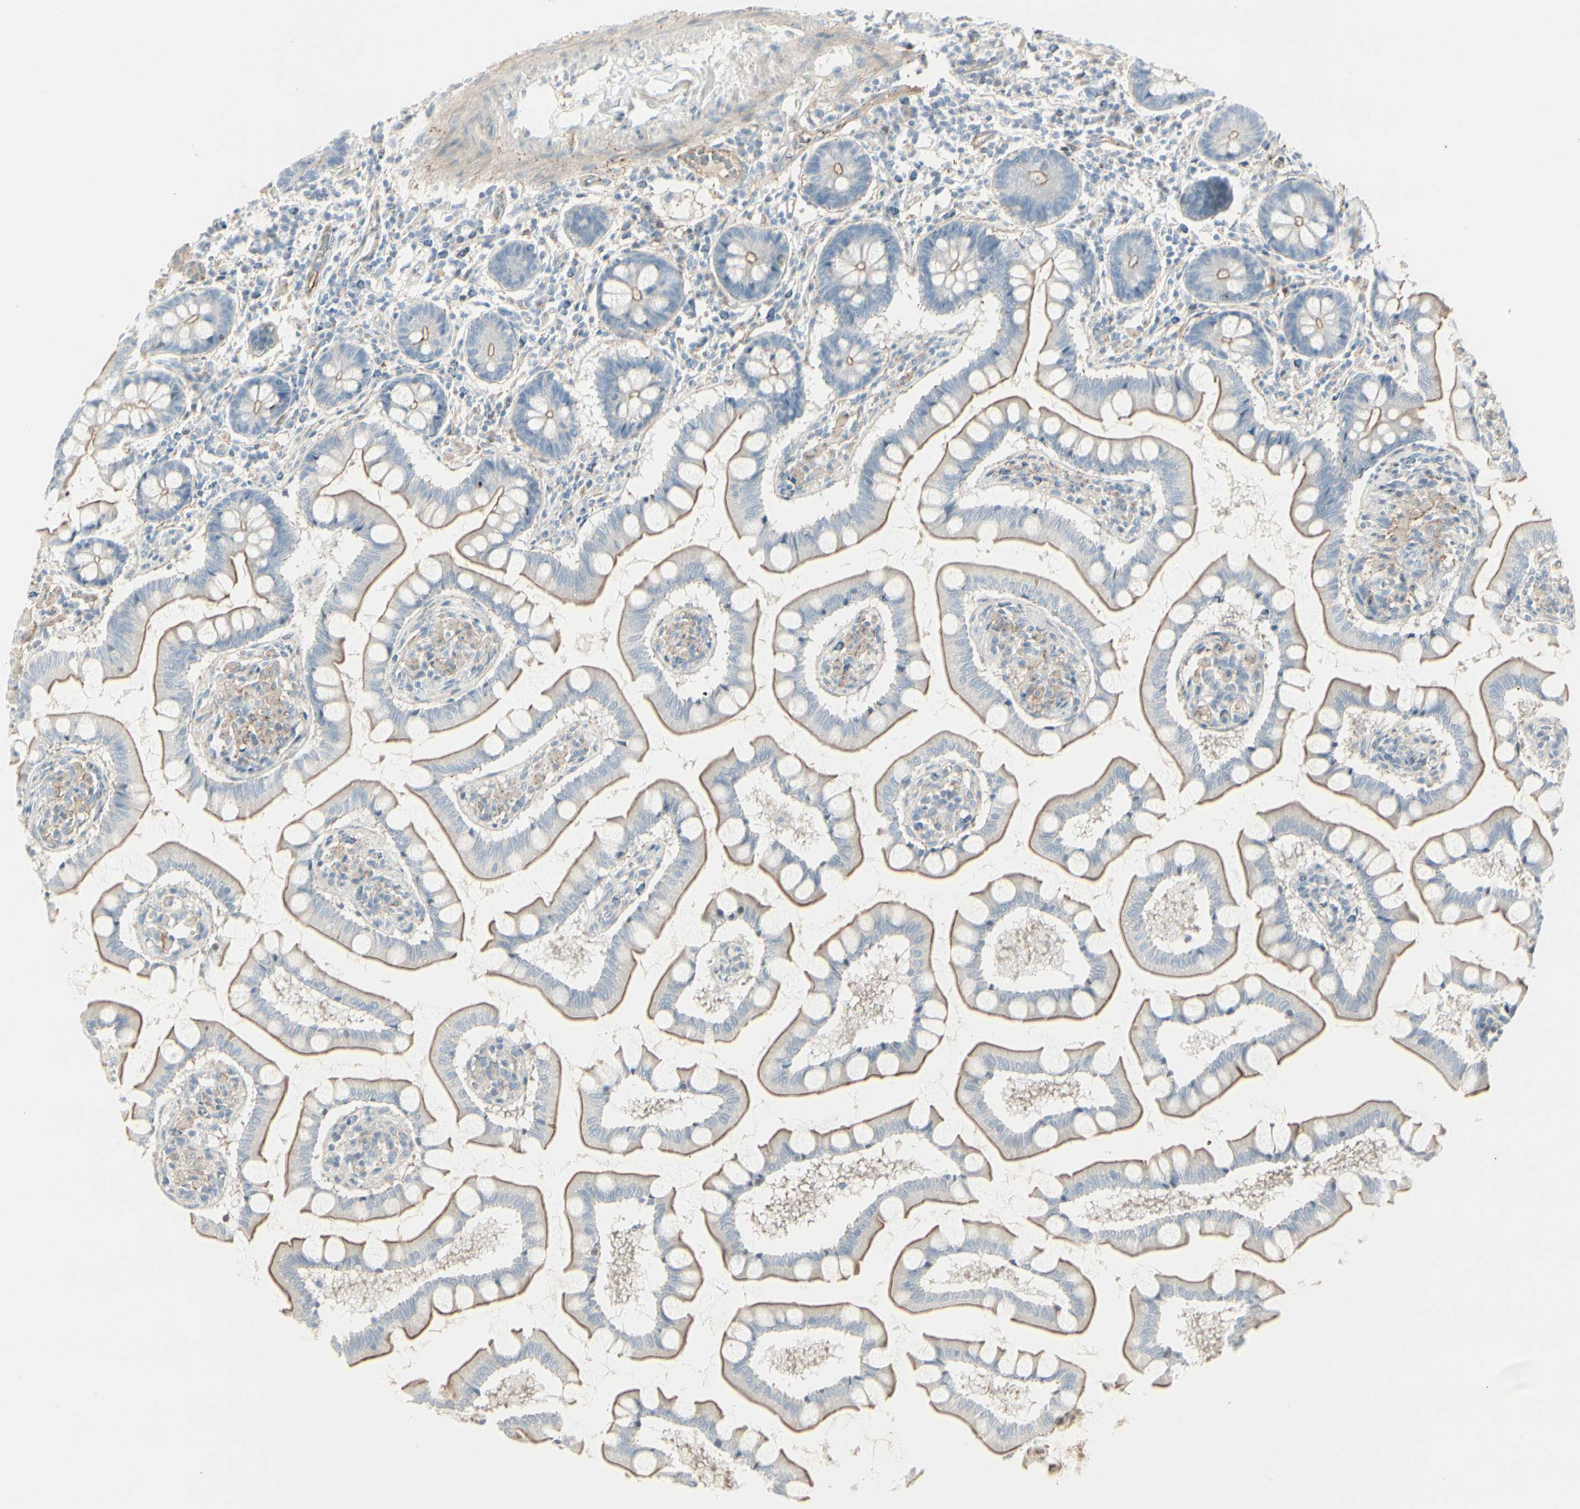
{"staining": {"intensity": "moderate", "quantity": ">75%", "location": "cytoplasmic/membranous"}, "tissue": "small intestine", "cell_type": "Glandular cells", "image_type": "normal", "snomed": [{"axis": "morphology", "description": "Normal tissue, NOS"}, {"axis": "topography", "description": "Small intestine"}], "caption": "Immunohistochemistry (IHC) of benign small intestine displays medium levels of moderate cytoplasmic/membranous expression in about >75% of glandular cells.", "gene": "CACNA2D1", "patient": {"sex": "male", "age": 41}}